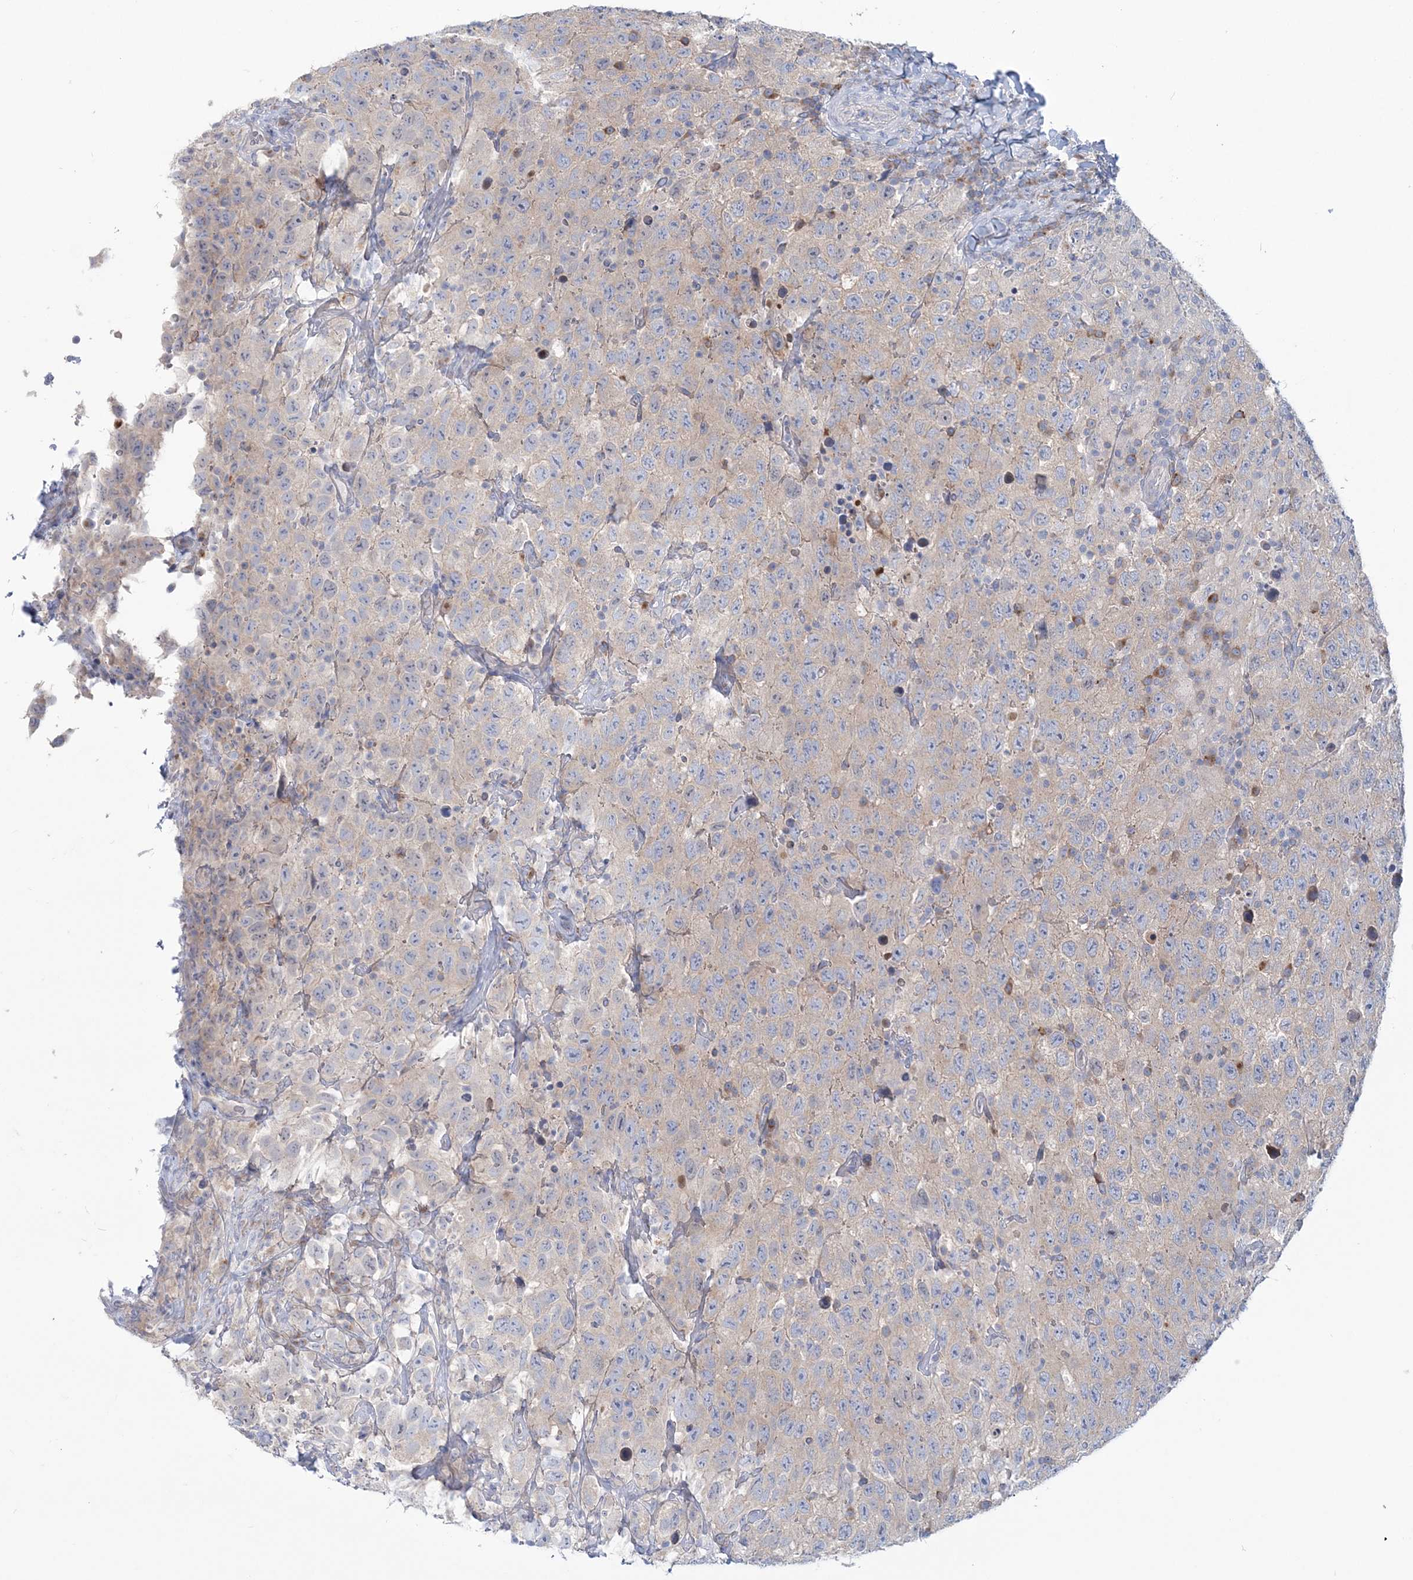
{"staining": {"intensity": "negative", "quantity": "none", "location": "none"}, "tissue": "testis cancer", "cell_type": "Tumor cells", "image_type": "cancer", "snomed": [{"axis": "morphology", "description": "Seminoma, NOS"}, {"axis": "topography", "description": "Testis"}], "caption": "IHC of human seminoma (testis) demonstrates no staining in tumor cells.", "gene": "ADGB", "patient": {"sex": "male", "age": 41}}